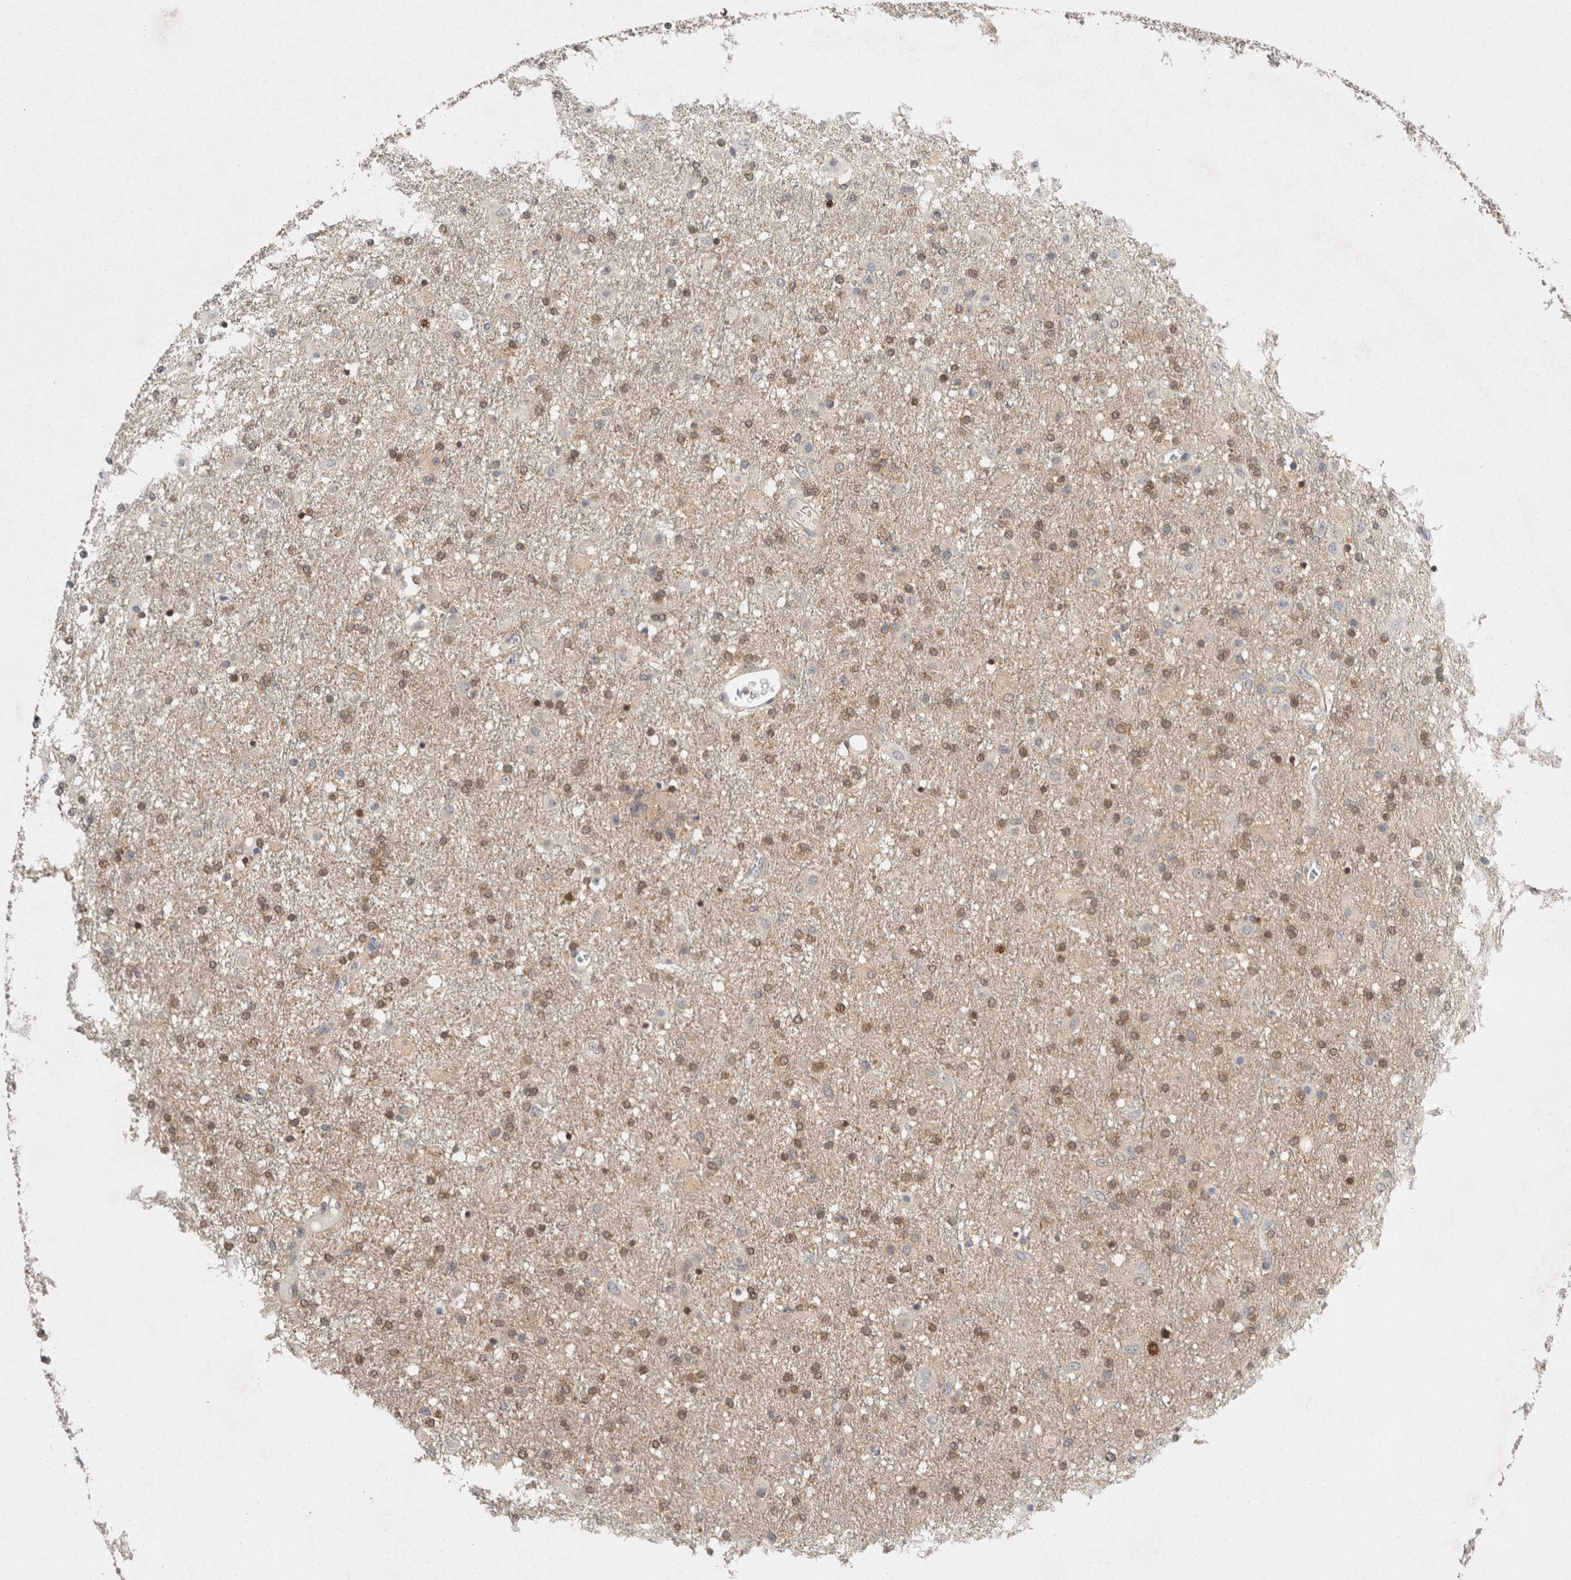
{"staining": {"intensity": "weak", "quantity": "25%-75%", "location": "cytoplasmic/membranous"}, "tissue": "glioma", "cell_type": "Tumor cells", "image_type": "cancer", "snomed": [{"axis": "morphology", "description": "Glioma, malignant, Low grade"}, {"axis": "topography", "description": "Brain"}], "caption": "Protein staining of glioma tissue displays weak cytoplasmic/membranous positivity in approximately 25%-75% of tumor cells.", "gene": "ACAT2", "patient": {"sex": "male", "age": 65}}